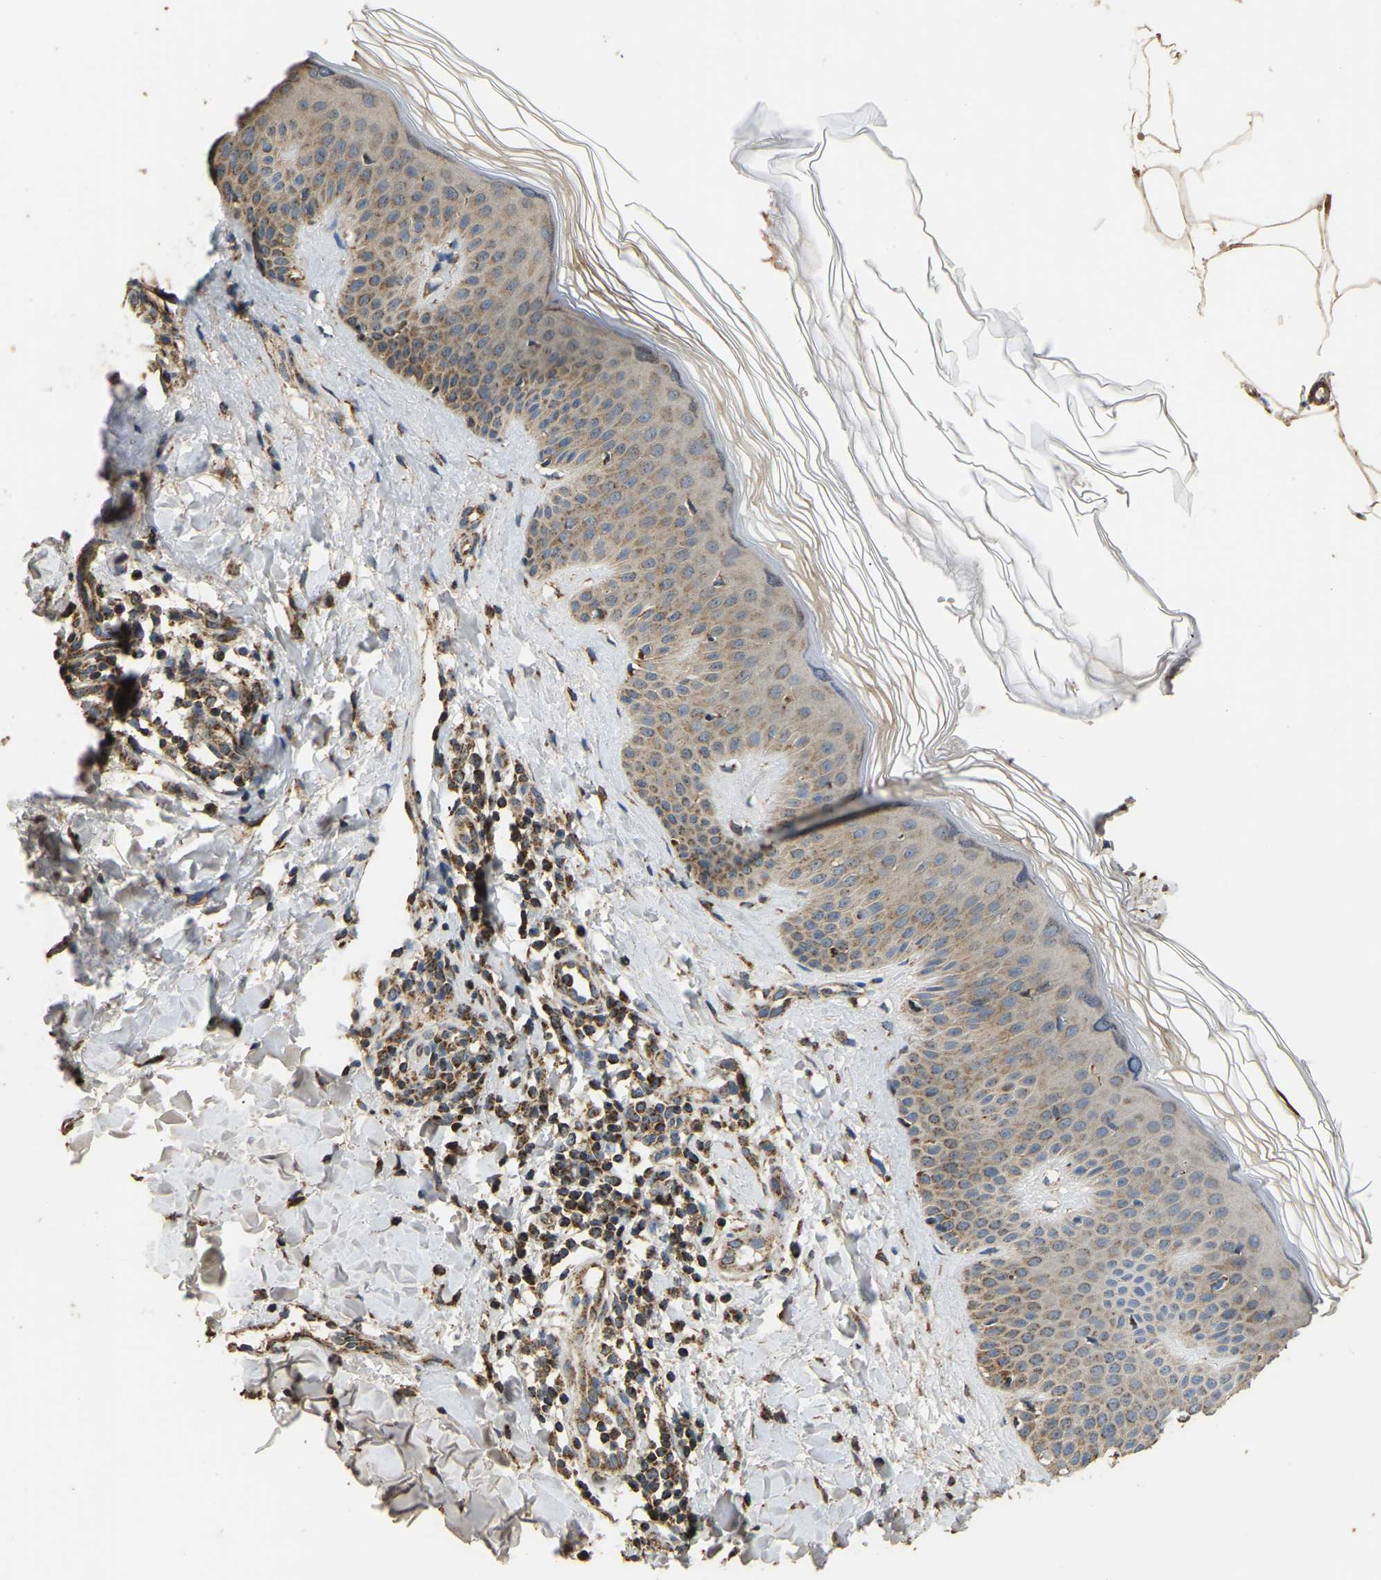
{"staining": {"intensity": "moderate", "quantity": ">75%", "location": "cytoplasmic/membranous"}, "tissue": "skin", "cell_type": "Fibroblasts", "image_type": "normal", "snomed": [{"axis": "morphology", "description": "Normal tissue, NOS"}, {"axis": "morphology", "description": "Malignant melanoma, Metastatic site"}, {"axis": "topography", "description": "Skin"}], "caption": "Immunohistochemistry of unremarkable human skin reveals medium levels of moderate cytoplasmic/membranous positivity in about >75% of fibroblasts.", "gene": "TUFM", "patient": {"sex": "male", "age": 41}}